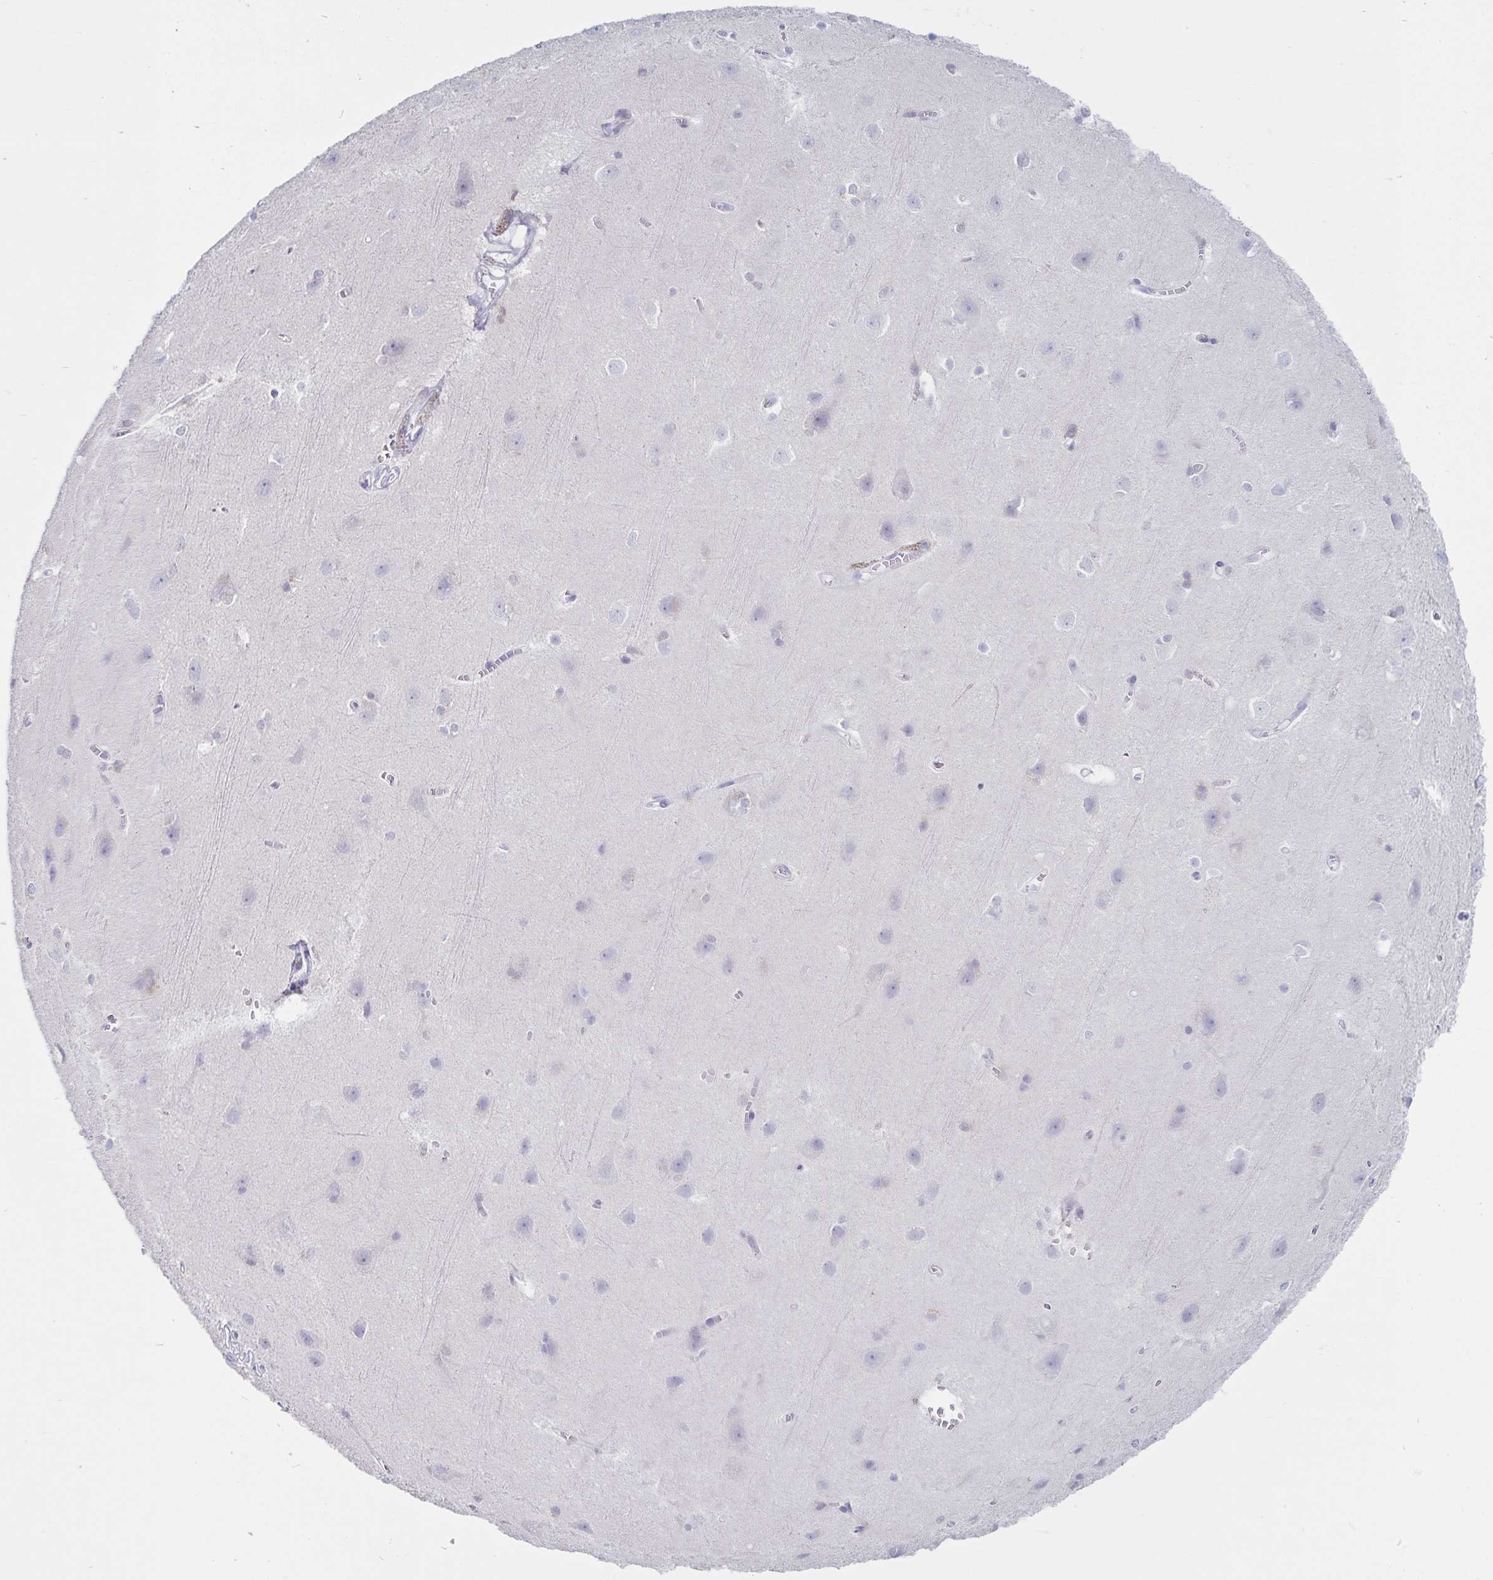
{"staining": {"intensity": "negative", "quantity": "none", "location": "none"}, "tissue": "cerebral cortex", "cell_type": "Endothelial cells", "image_type": "normal", "snomed": [{"axis": "morphology", "description": "Normal tissue, NOS"}, {"axis": "topography", "description": "Cerebral cortex"}], "caption": "This is an immunohistochemistry photomicrograph of normal cerebral cortex. There is no staining in endothelial cells.", "gene": "GNLY", "patient": {"sex": "male", "age": 37}}